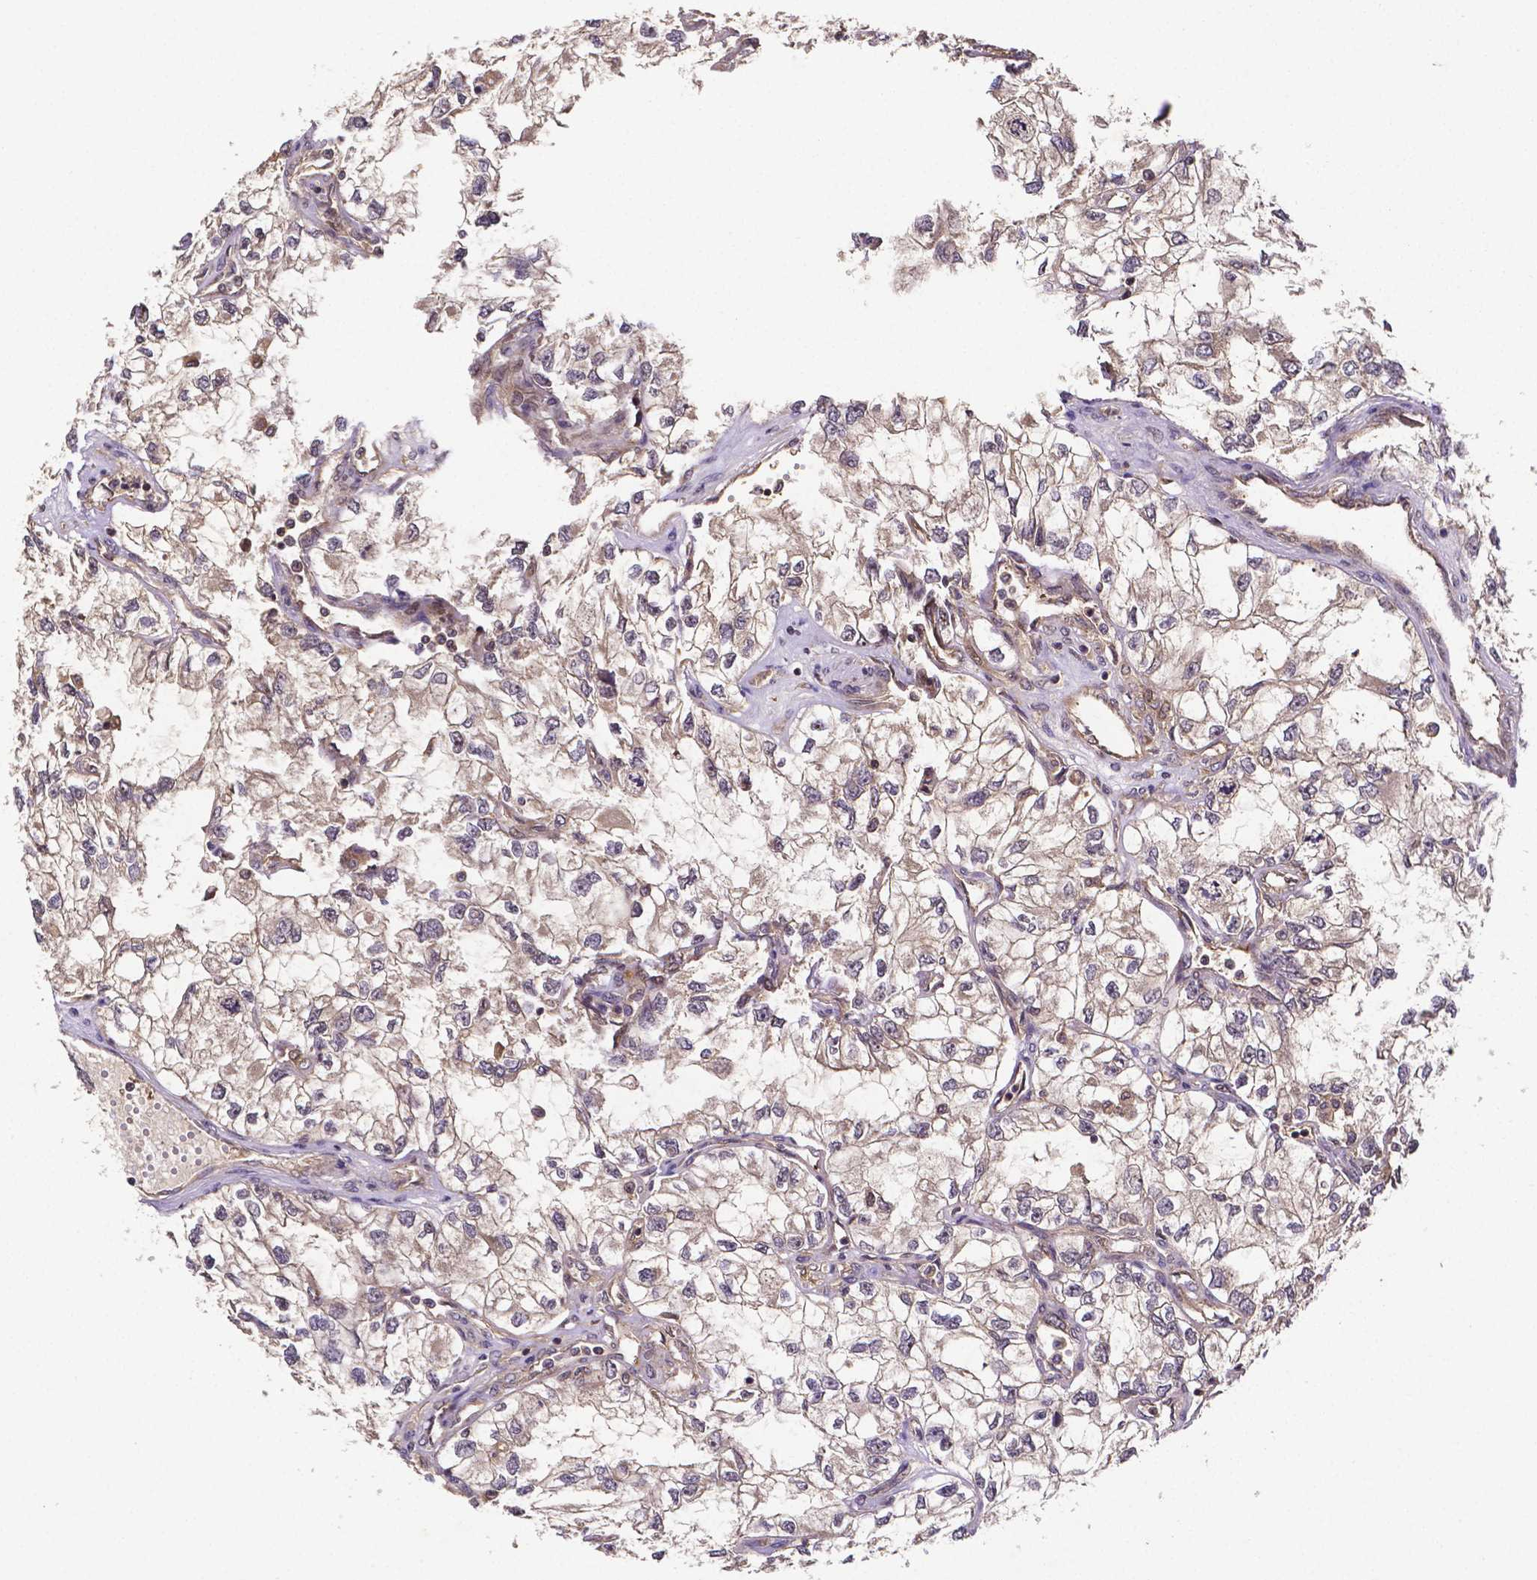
{"staining": {"intensity": "weak", "quantity": "25%-75%", "location": "cytoplasmic/membranous"}, "tissue": "renal cancer", "cell_type": "Tumor cells", "image_type": "cancer", "snomed": [{"axis": "morphology", "description": "Adenocarcinoma, NOS"}, {"axis": "topography", "description": "Kidney"}], "caption": "About 25%-75% of tumor cells in human renal cancer display weak cytoplasmic/membranous protein expression as visualized by brown immunohistochemical staining.", "gene": "RNF123", "patient": {"sex": "female", "age": 59}}